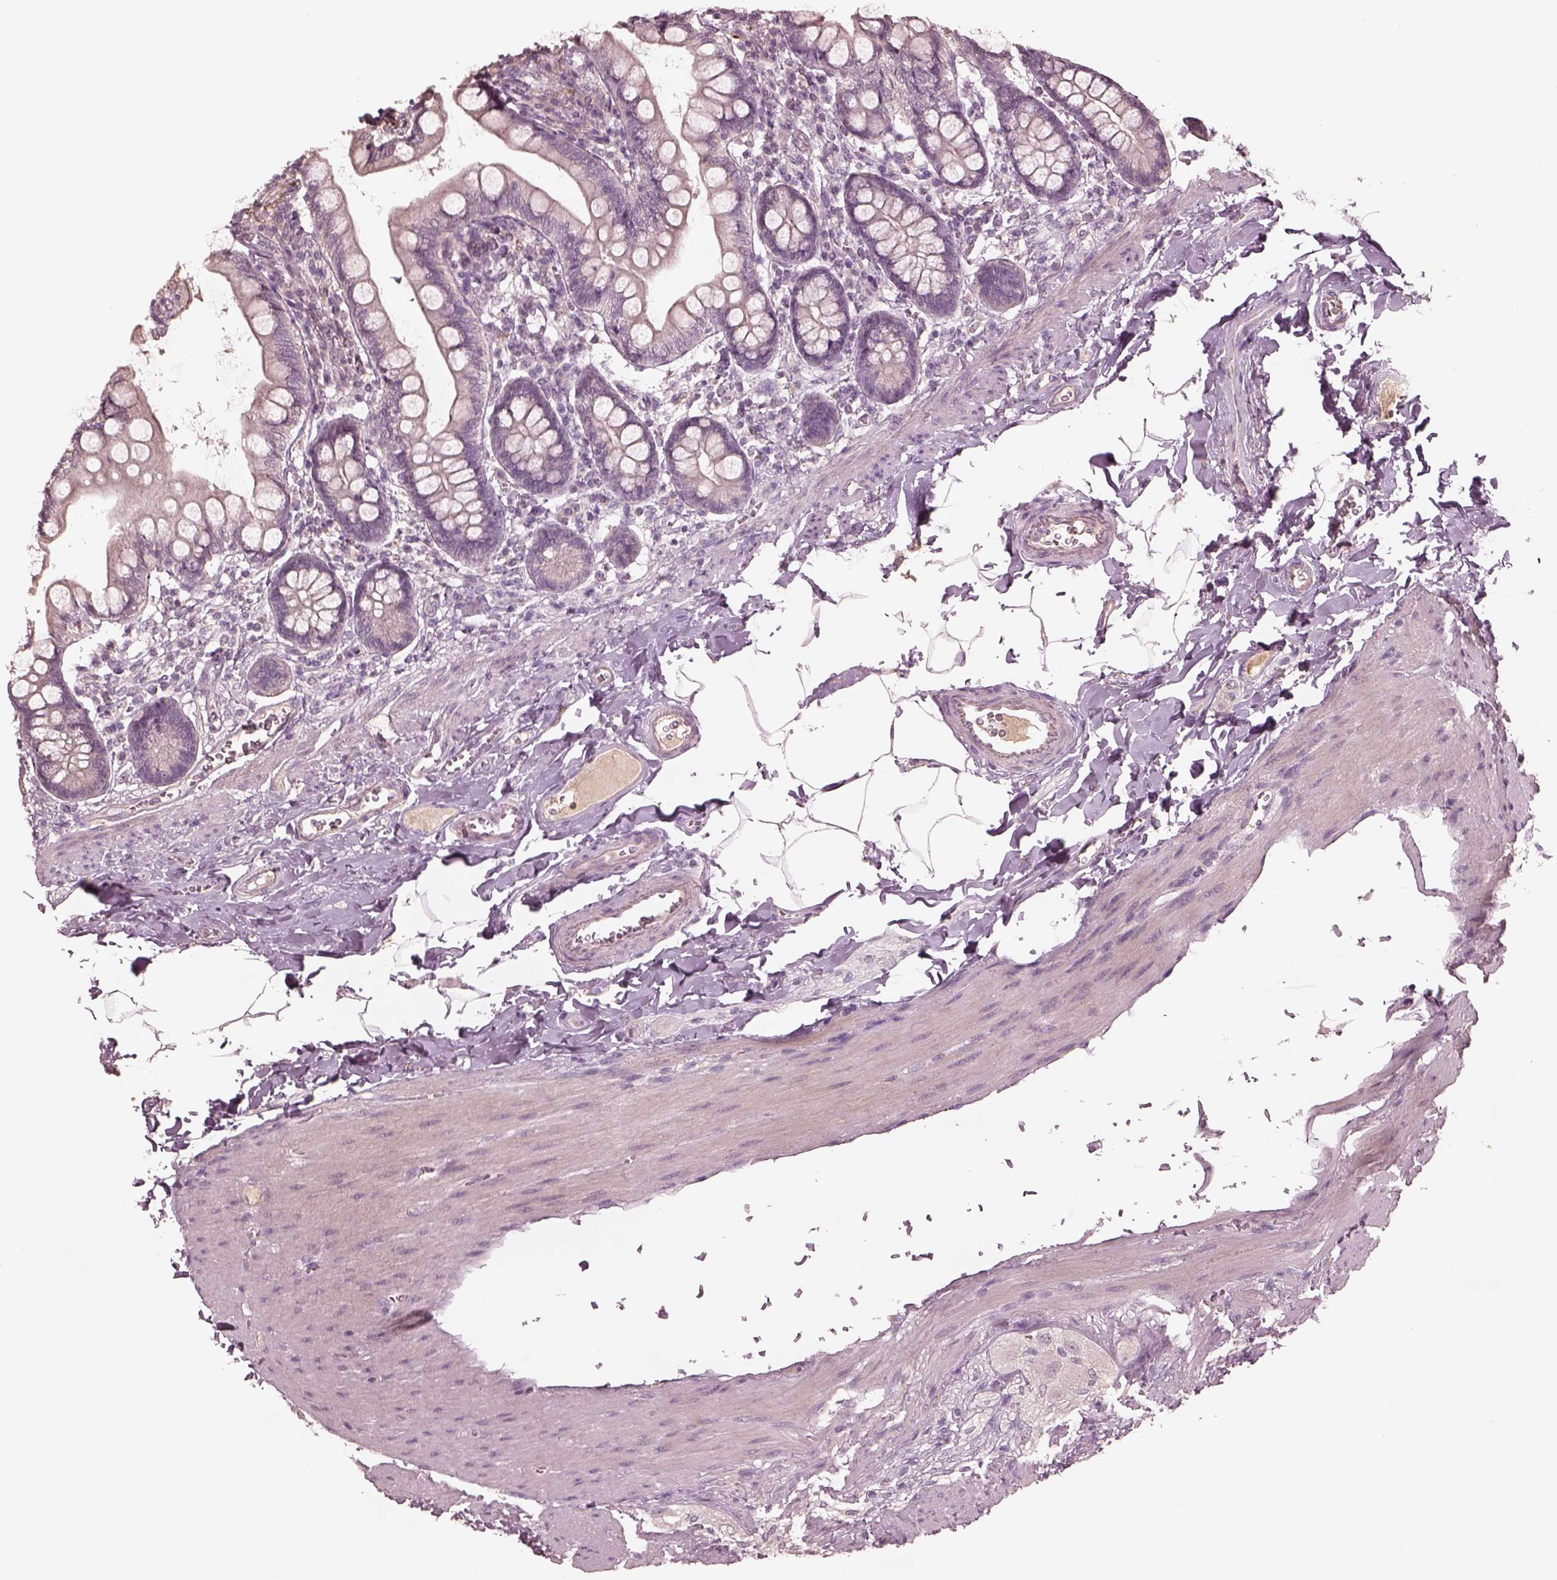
{"staining": {"intensity": "moderate", "quantity": "<25%", "location": "cytoplasmic/membranous"}, "tissue": "small intestine", "cell_type": "Glandular cells", "image_type": "normal", "snomed": [{"axis": "morphology", "description": "Normal tissue, NOS"}, {"axis": "topography", "description": "Small intestine"}], "caption": "A brown stain labels moderate cytoplasmic/membranous positivity of a protein in glandular cells of unremarkable small intestine. (DAB = brown stain, brightfield microscopy at high magnification).", "gene": "VWA5B1", "patient": {"sex": "female", "age": 56}}